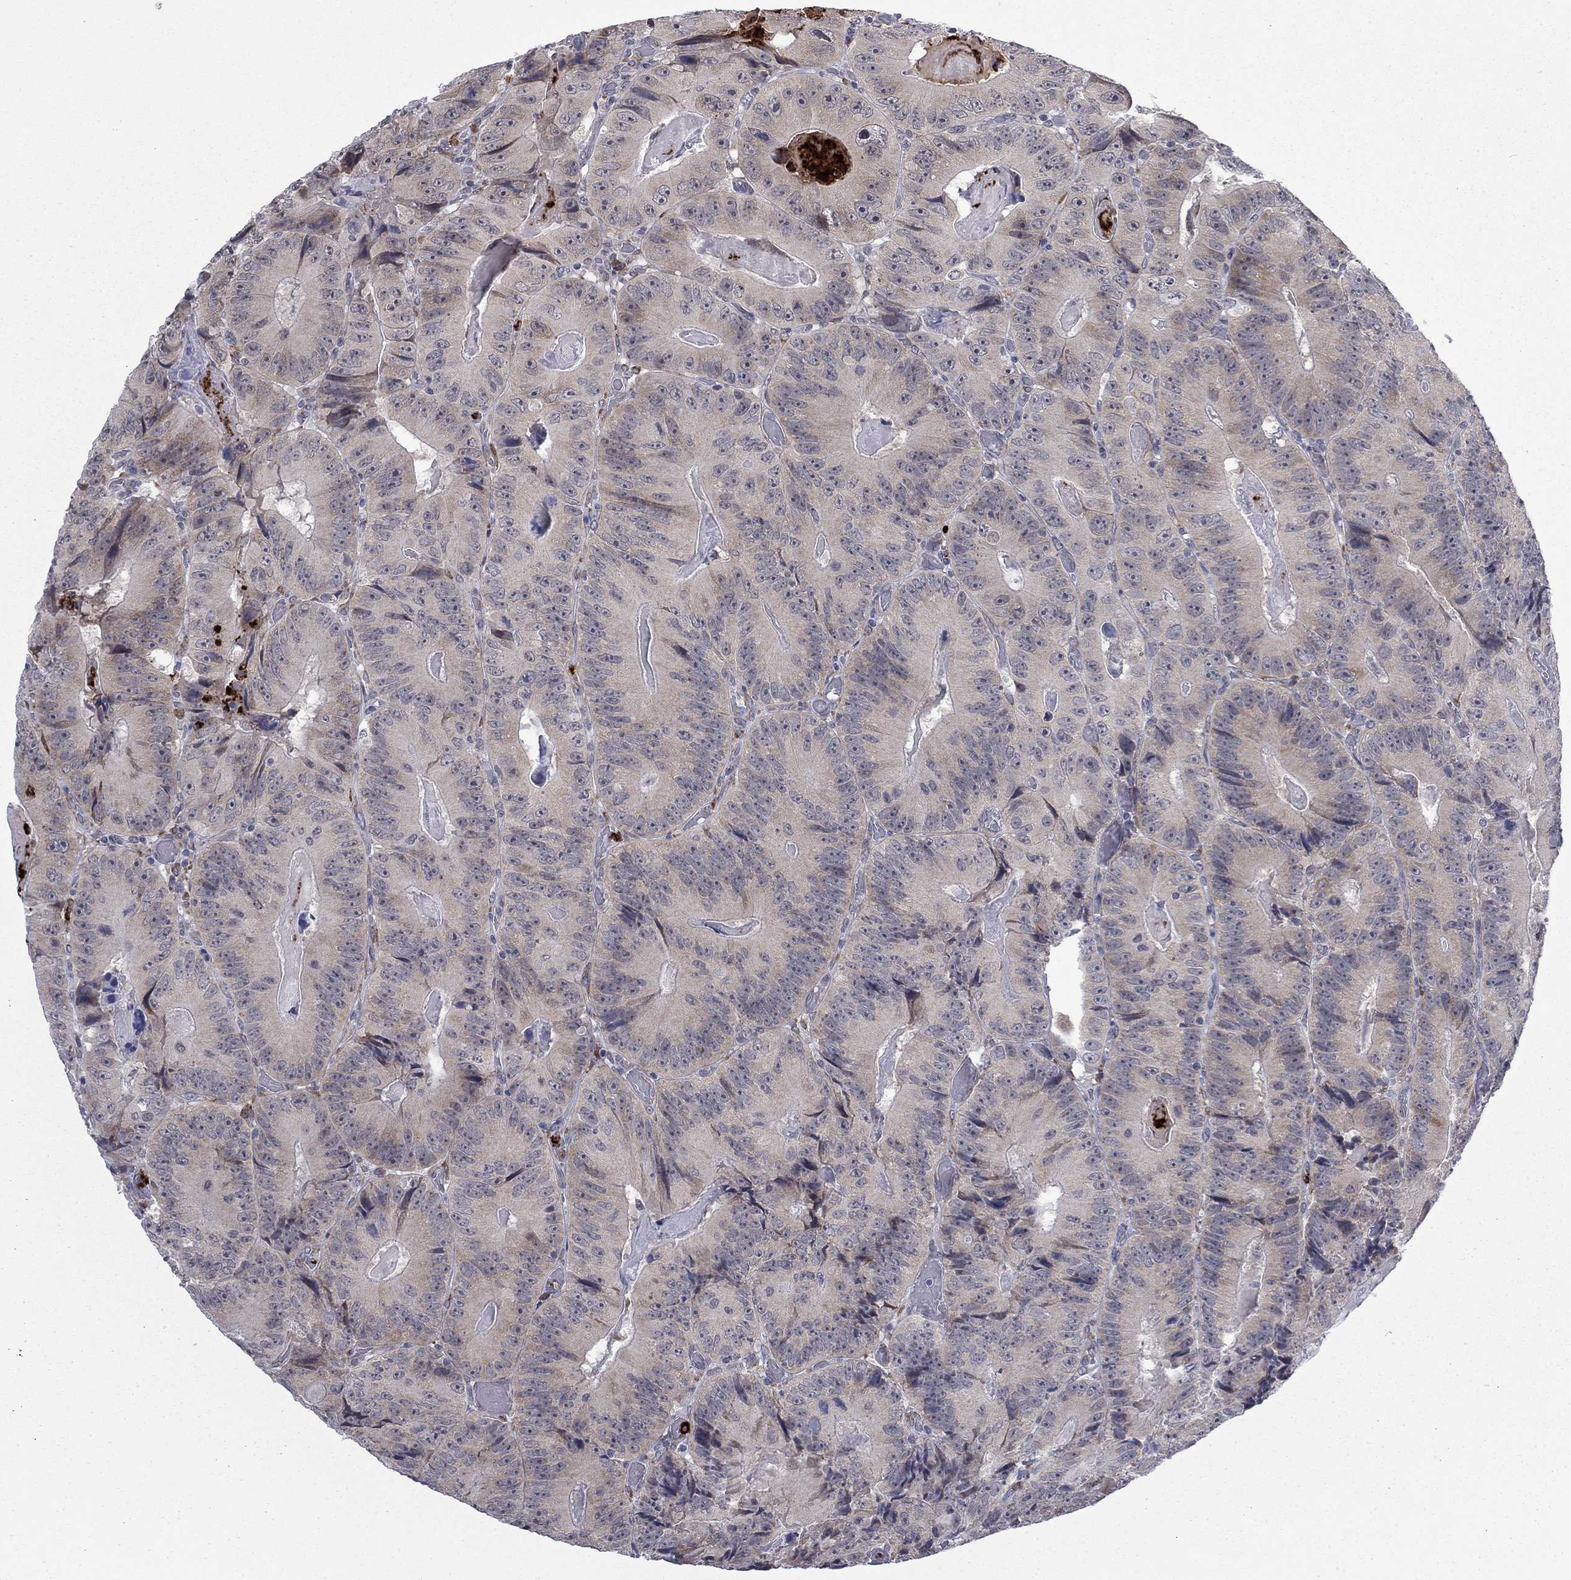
{"staining": {"intensity": "weak", "quantity": "25%-75%", "location": "cytoplasmic/membranous"}, "tissue": "colorectal cancer", "cell_type": "Tumor cells", "image_type": "cancer", "snomed": [{"axis": "morphology", "description": "Adenocarcinoma, NOS"}, {"axis": "topography", "description": "Colon"}], "caption": "Immunohistochemistry staining of colorectal adenocarcinoma, which displays low levels of weak cytoplasmic/membranous positivity in approximately 25%-75% of tumor cells indicating weak cytoplasmic/membranous protein positivity. The staining was performed using DAB (brown) for protein detection and nuclei were counterstained in hematoxylin (blue).", "gene": "MTRFR", "patient": {"sex": "female", "age": 86}}